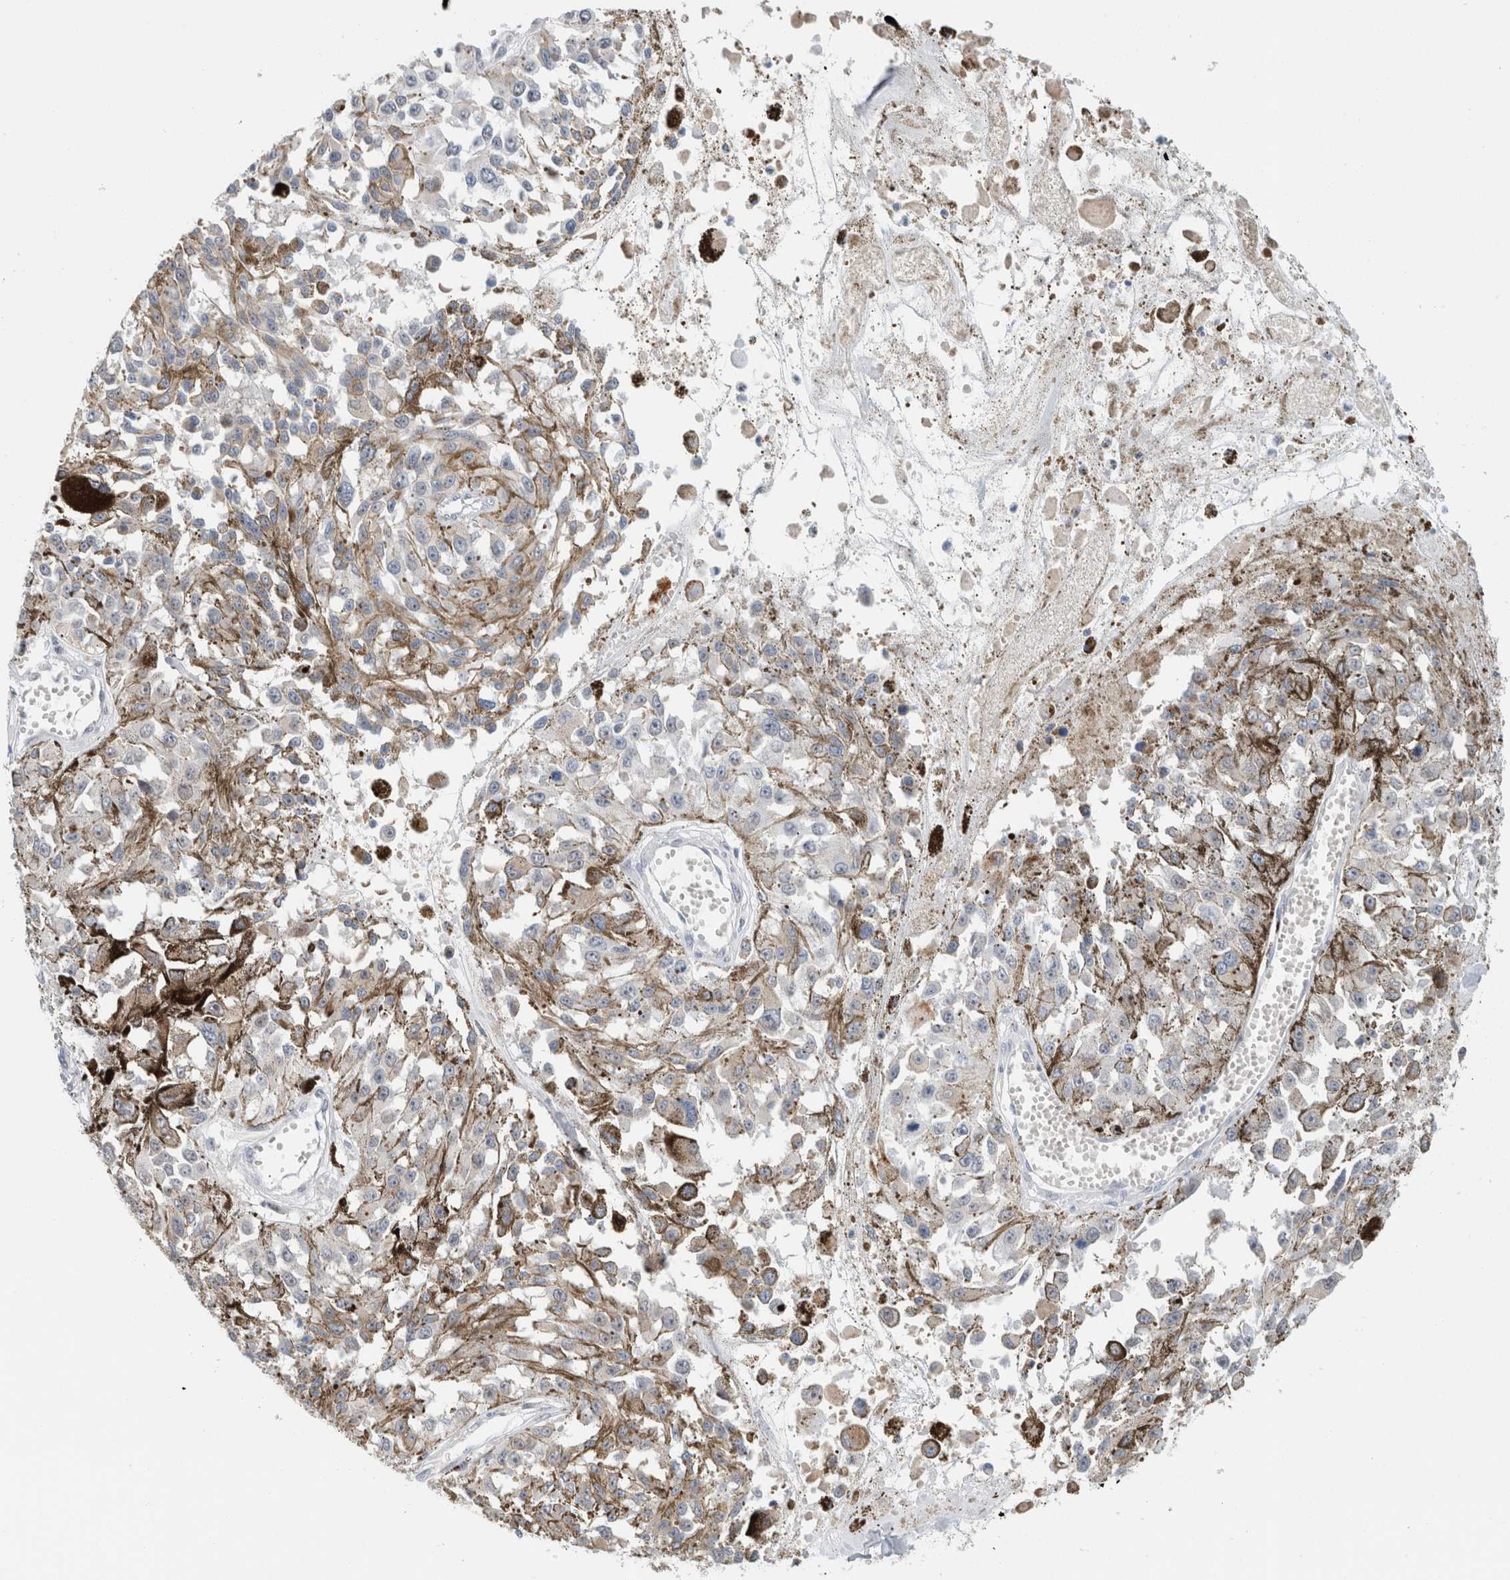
{"staining": {"intensity": "negative", "quantity": "none", "location": "none"}, "tissue": "melanoma", "cell_type": "Tumor cells", "image_type": "cancer", "snomed": [{"axis": "morphology", "description": "Malignant melanoma, Metastatic site"}, {"axis": "topography", "description": "Lymph node"}], "caption": "Protein analysis of malignant melanoma (metastatic site) demonstrates no significant expression in tumor cells. (DAB IHC, high magnification).", "gene": "CRAT", "patient": {"sex": "male", "age": 59}}